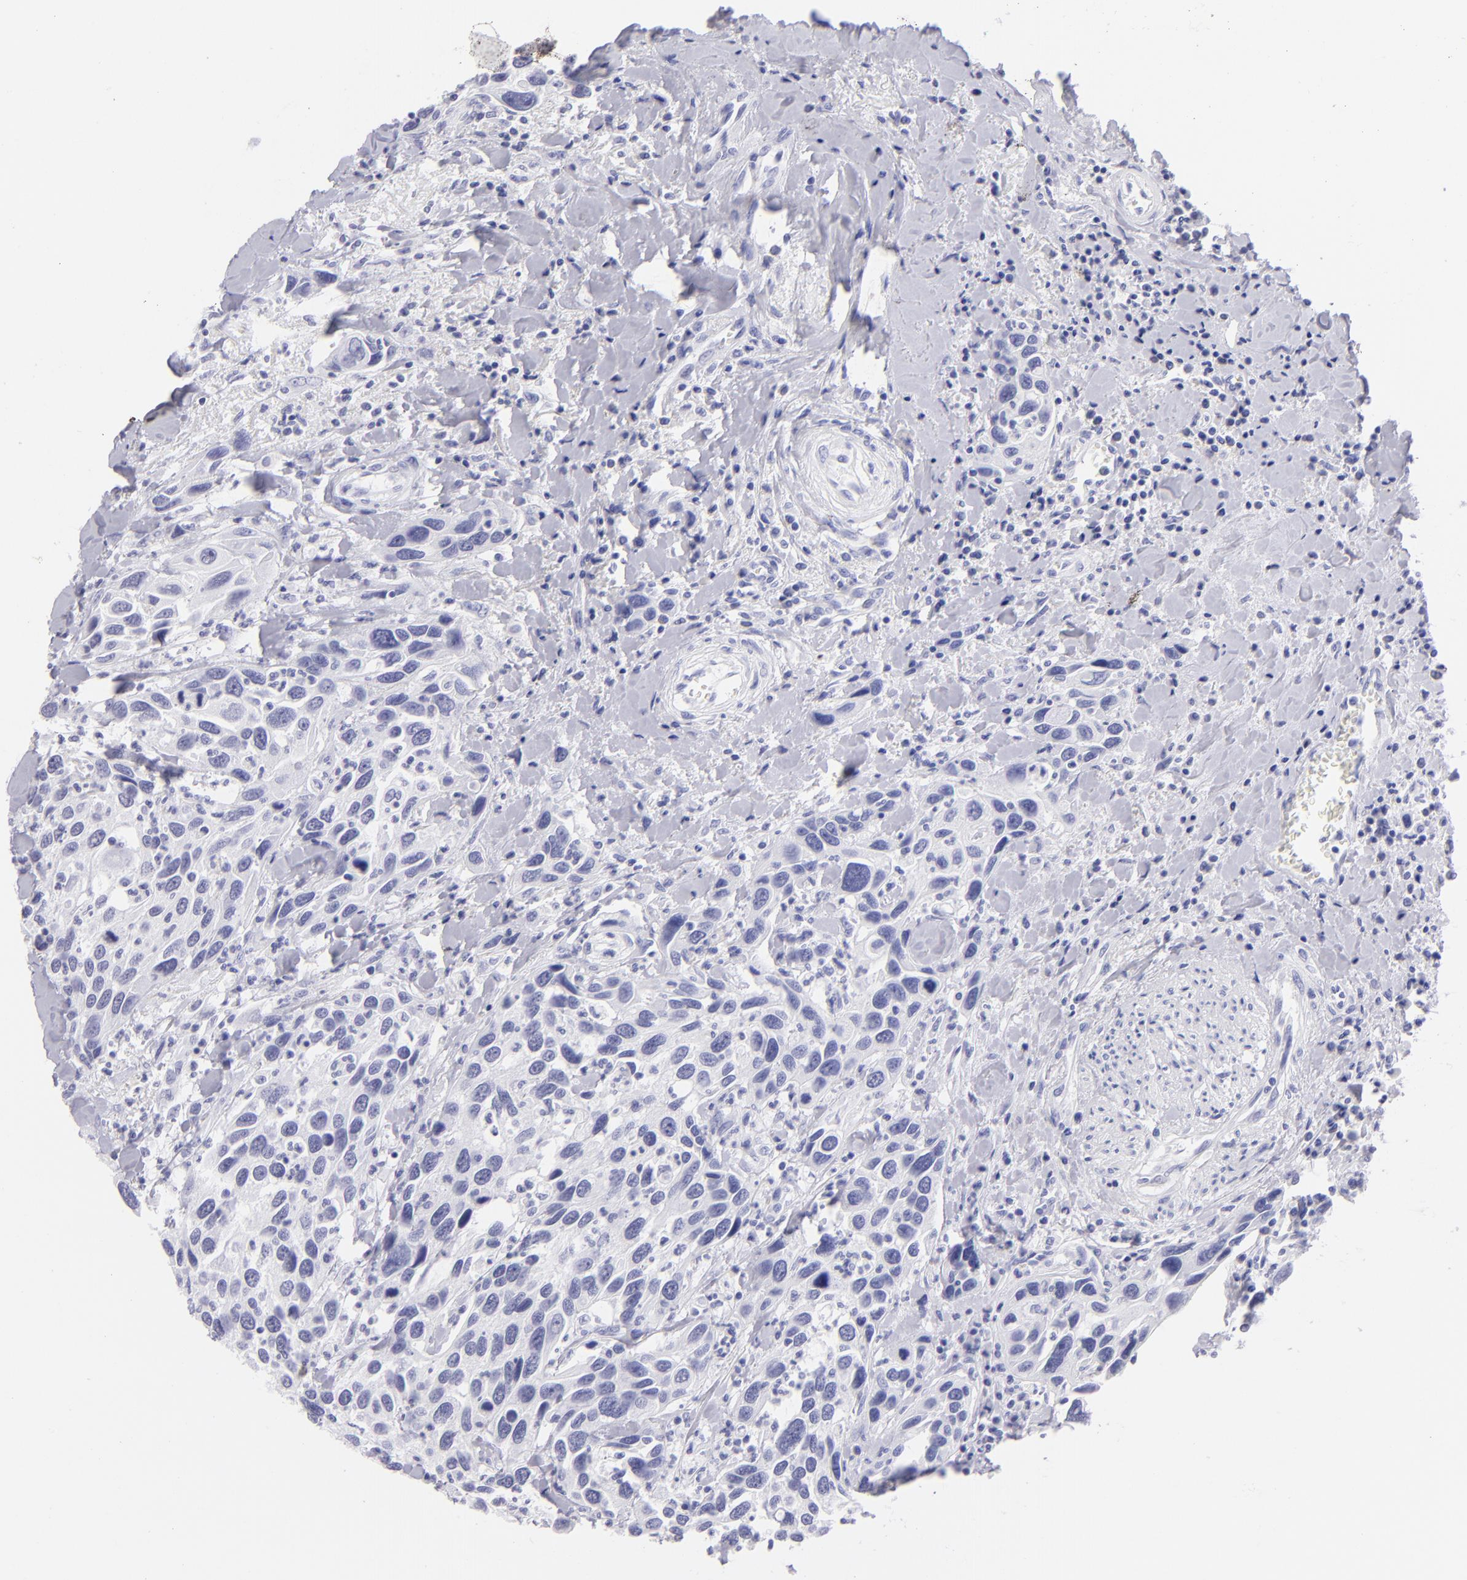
{"staining": {"intensity": "negative", "quantity": "none", "location": "none"}, "tissue": "urothelial cancer", "cell_type": "Tumor cells", "image_type": "cancer", "snomed": [{"axis": "morphology", "description": "Urothelial carcinoma, High grade"}, {"axis": "topography", "description": "Urinary bladder"}], "caption": "A photomicrograph of urothelial cancer stained for a protein displays no brown staining in tumor cells. (DAB (3,3'-diaminobenzidine) immunohistochemistry (IHC) with hematoxylin counter stain).", "gene": "SLC1A3", "patient": {"sex": "male", "age": 66}}